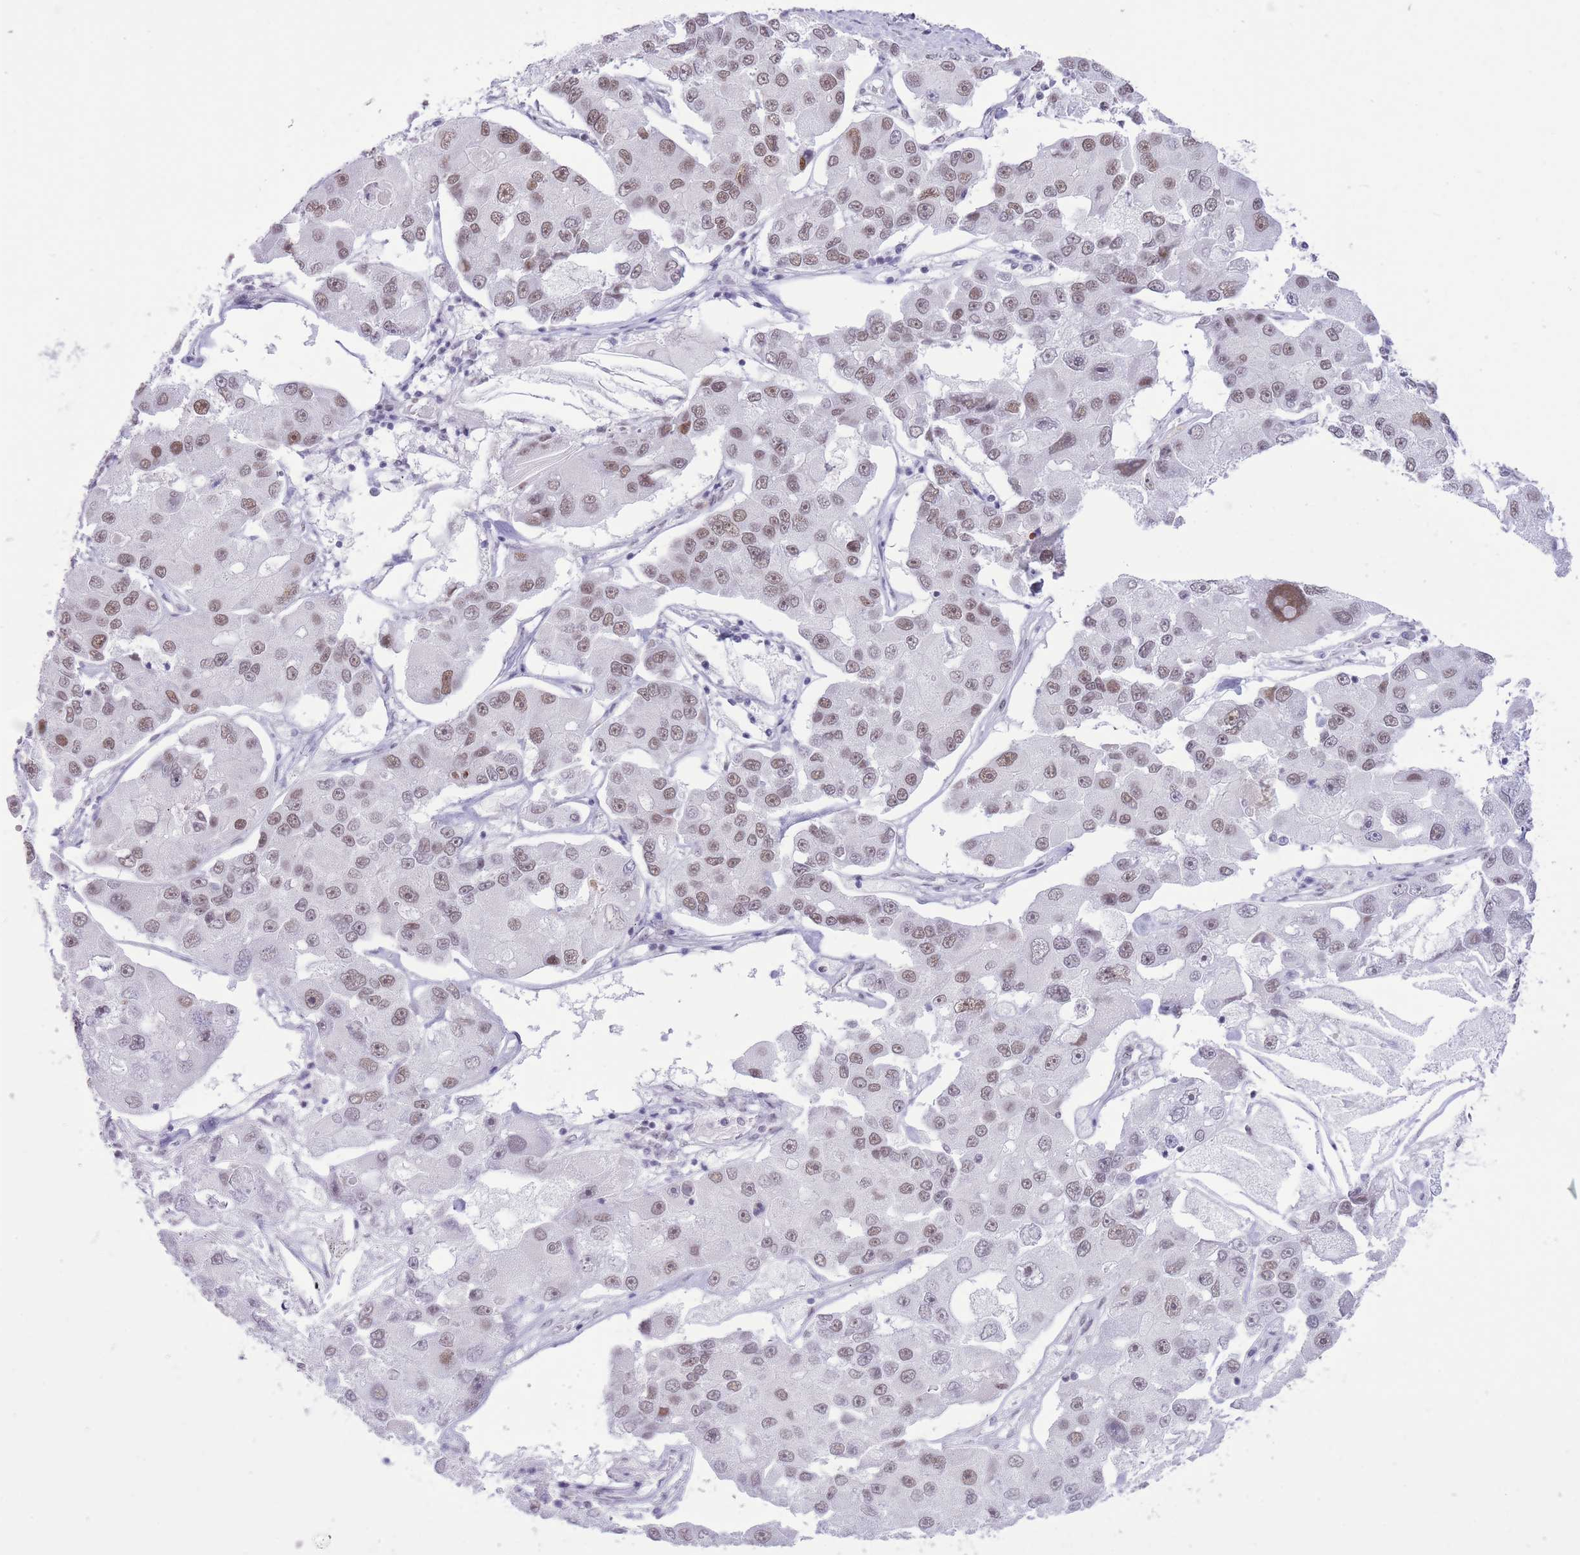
{"staining": {"intensity": "moderate", "quantity": ">75%", "location": "nuclear"}, "tissue": "lung cancer", "cell_type": "Tumor cells", "image_type": "cancer", "snomed": [{"axis": "morphology", "description": "Adenocarcinoma, NOS"}, {"axis": "topography", "description": "Lung"}], "caption": "High-magnification brightfield microscopy of adenocarcinoma (lung) stained with DAB (brown) and counterstained with hematoxylin (blue). tumor cells exhibit moderate nuclear positivity is seen in approximately>75% of cells.", "gene": "ZBED5", "patient": {"sex": "female", "age": 54}}